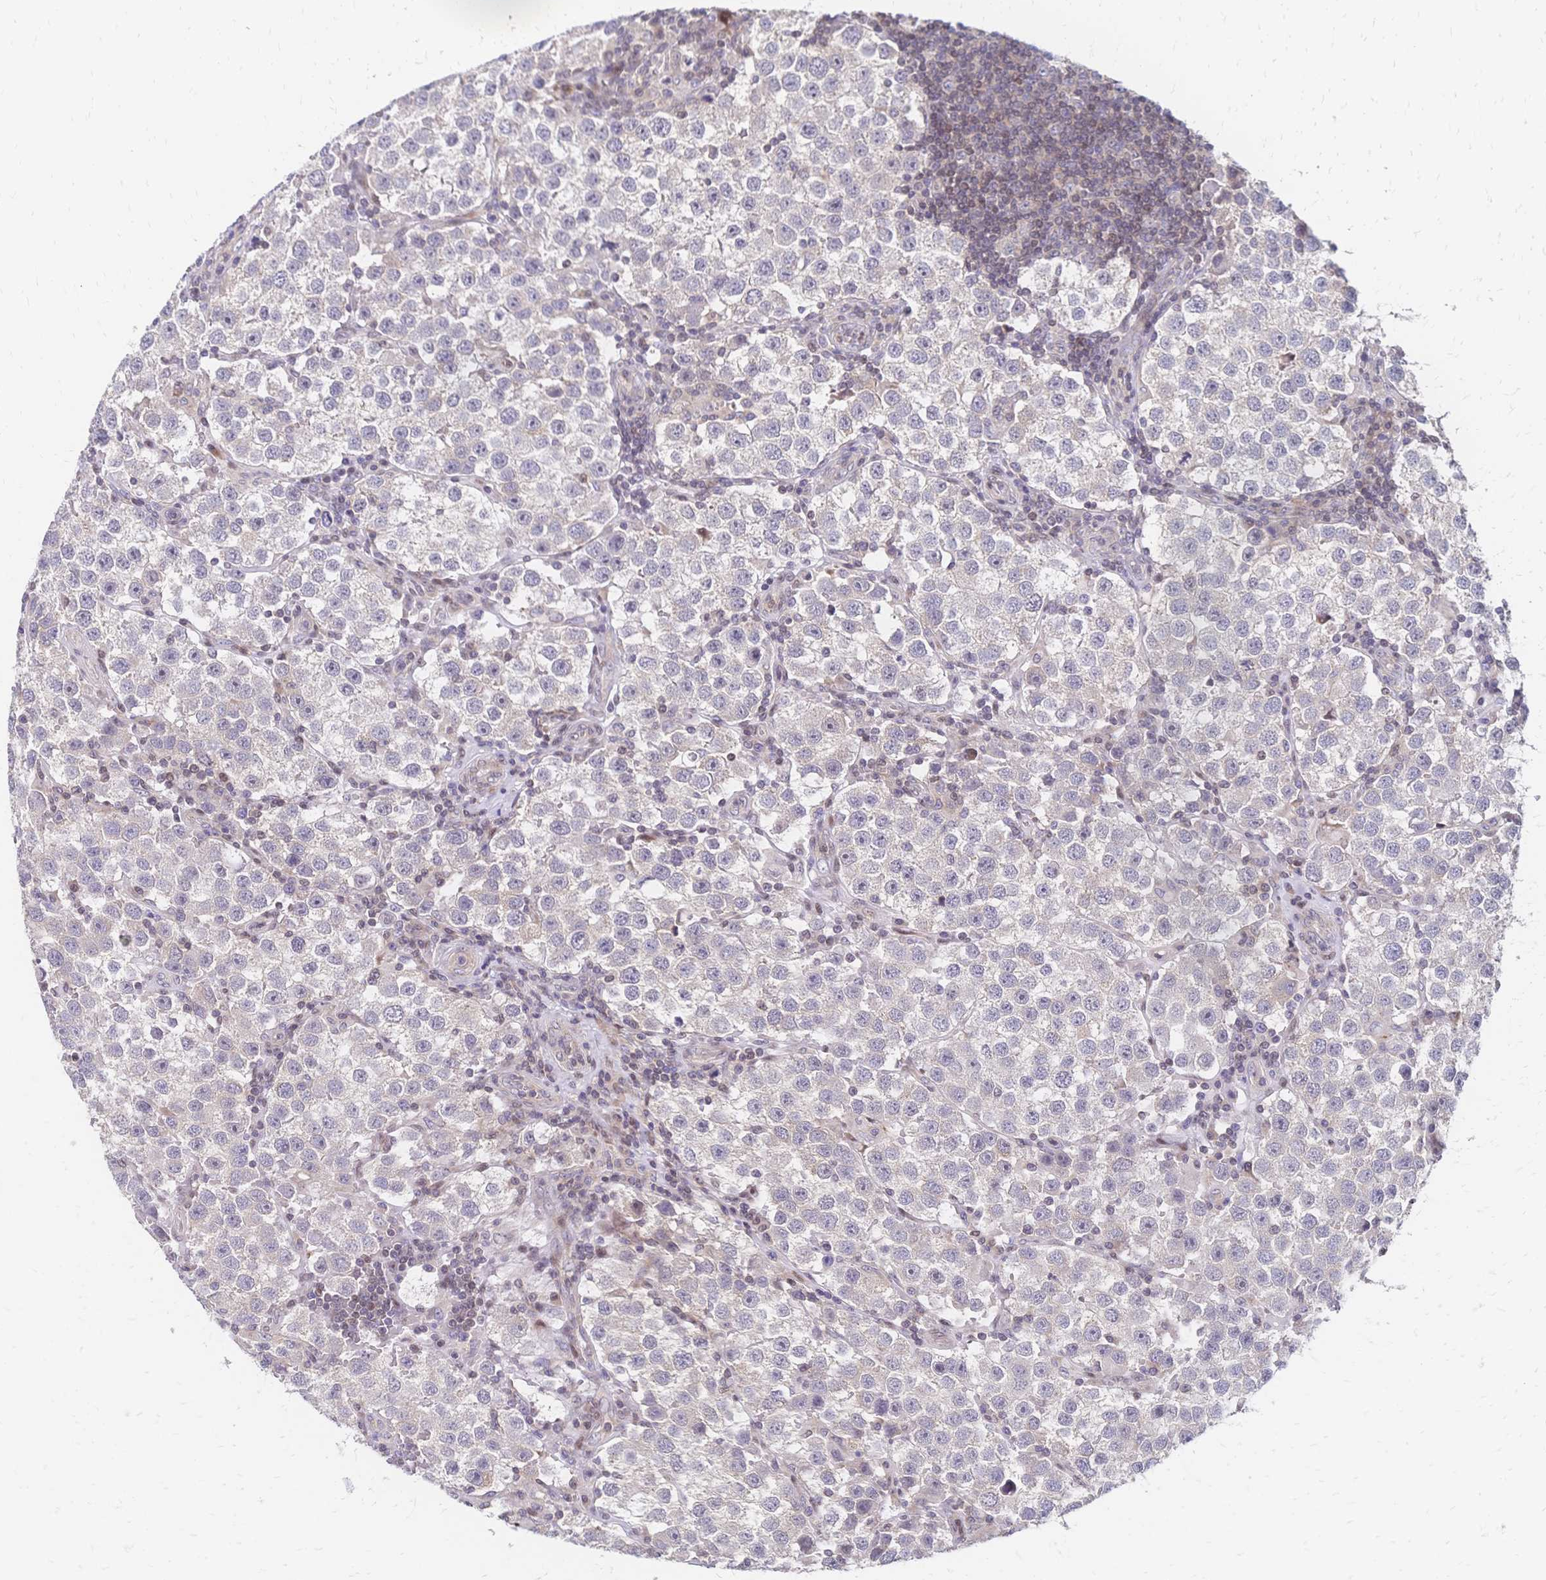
{"staining": {"intensity": "negative", "quantity": "none", "location": "none"}, "tissue": "testis cancer", "cell_type": "Tumor cells", "image_type": "cancer", "snomed": [{"axis": "morphology", "description": "Seminoma, NOS"}, {"axis": "topography", "description": "Testis"}], "caption": "Tumor cells show no significant positivity in testis cancer. (DAB IHC visualized using brightfield microscopy, high magnification).", "gene": "CBX7", "patient": {"sex": "male", "age": 37}}